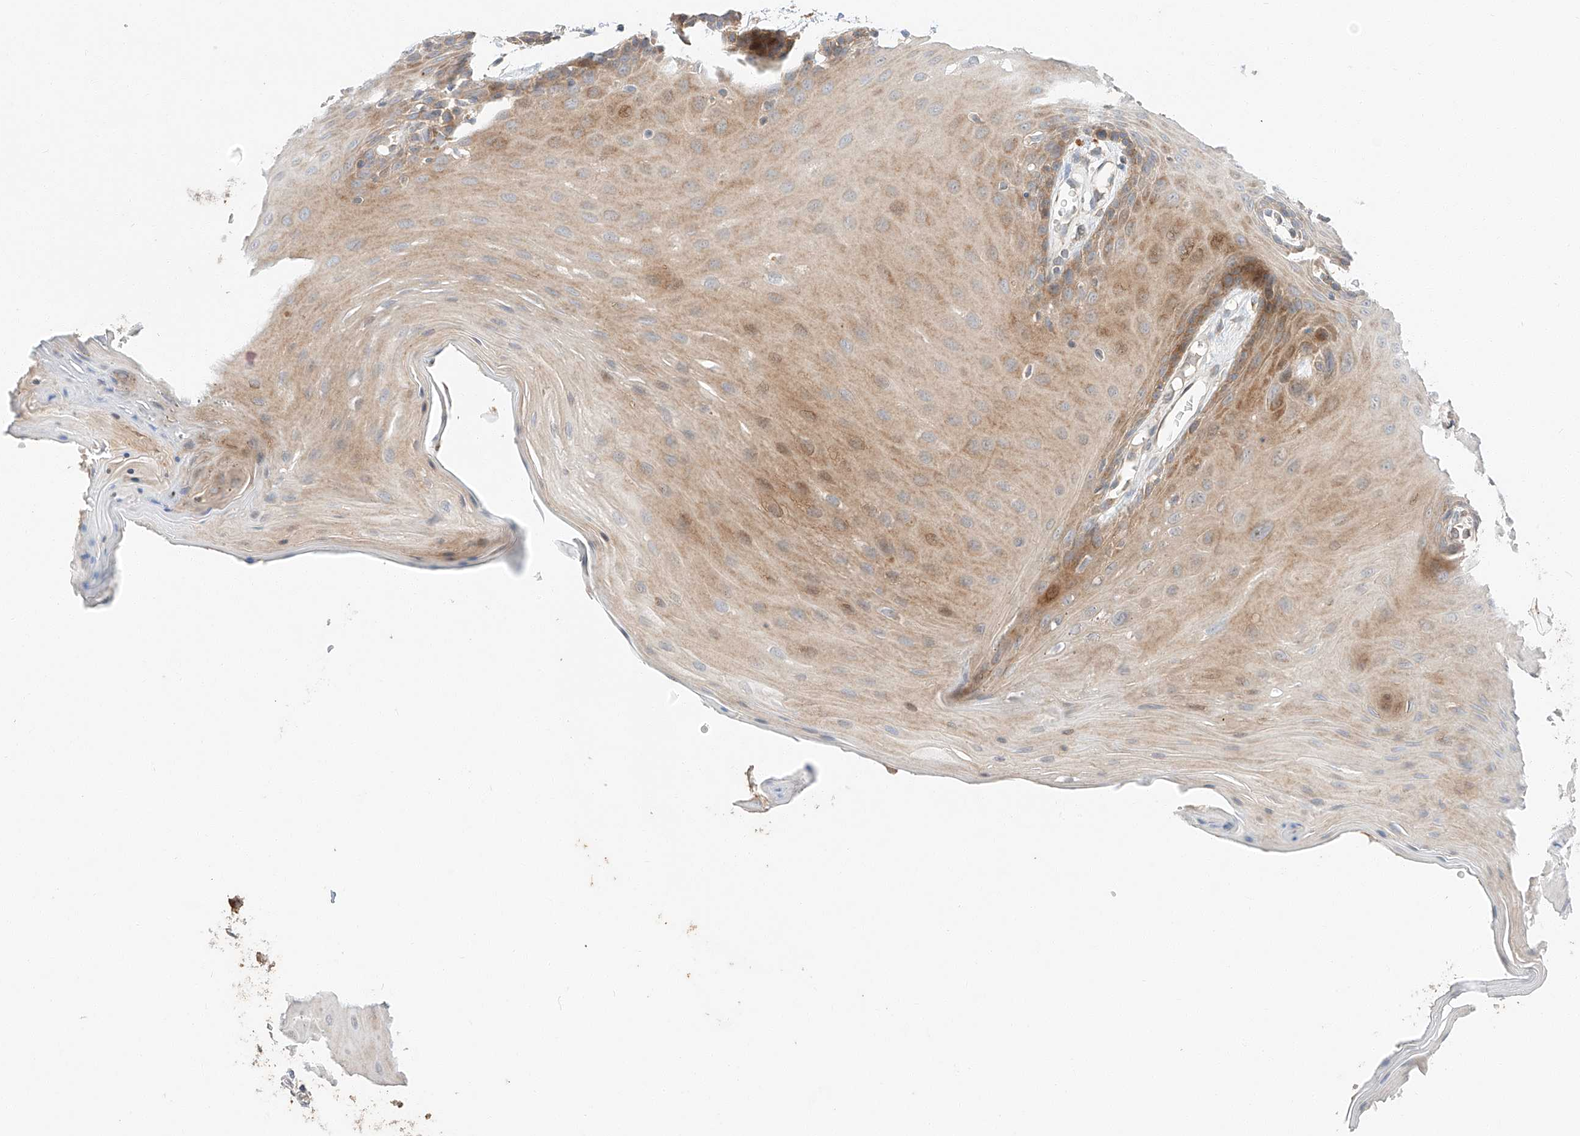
{"staining": {"intensity": "moderate", "quantity": "25%-75%", "location": "cytoplasmic/membranous"}, "tissue": "oral mucosa", "cell_type": "Squamous epithelial cells", "image_type": "normal", "snomed": [{"axis": "morphology", "description": "Normal tissue, NOS"}, {"axis": "morphology", "description": "Squamous cell carcinoma, NOS"}, {"axis": "topography", "description": "Skeletal muscle"}, {"axis": "topography", "description": "Oral tissue"}, {"axis": "topography", "description": "Salivary gland"}, {"axis": "topography", "description": "Head-Neck"}], "caption": "Squamous epithelial cells display medium levels of moderate cytoplasmic/membranous staining in about 25%-75% of cells in unremarkable oral mucosa.", "gene": "XPNPEP1", "patient": {"sex": "male", "age": 54}}